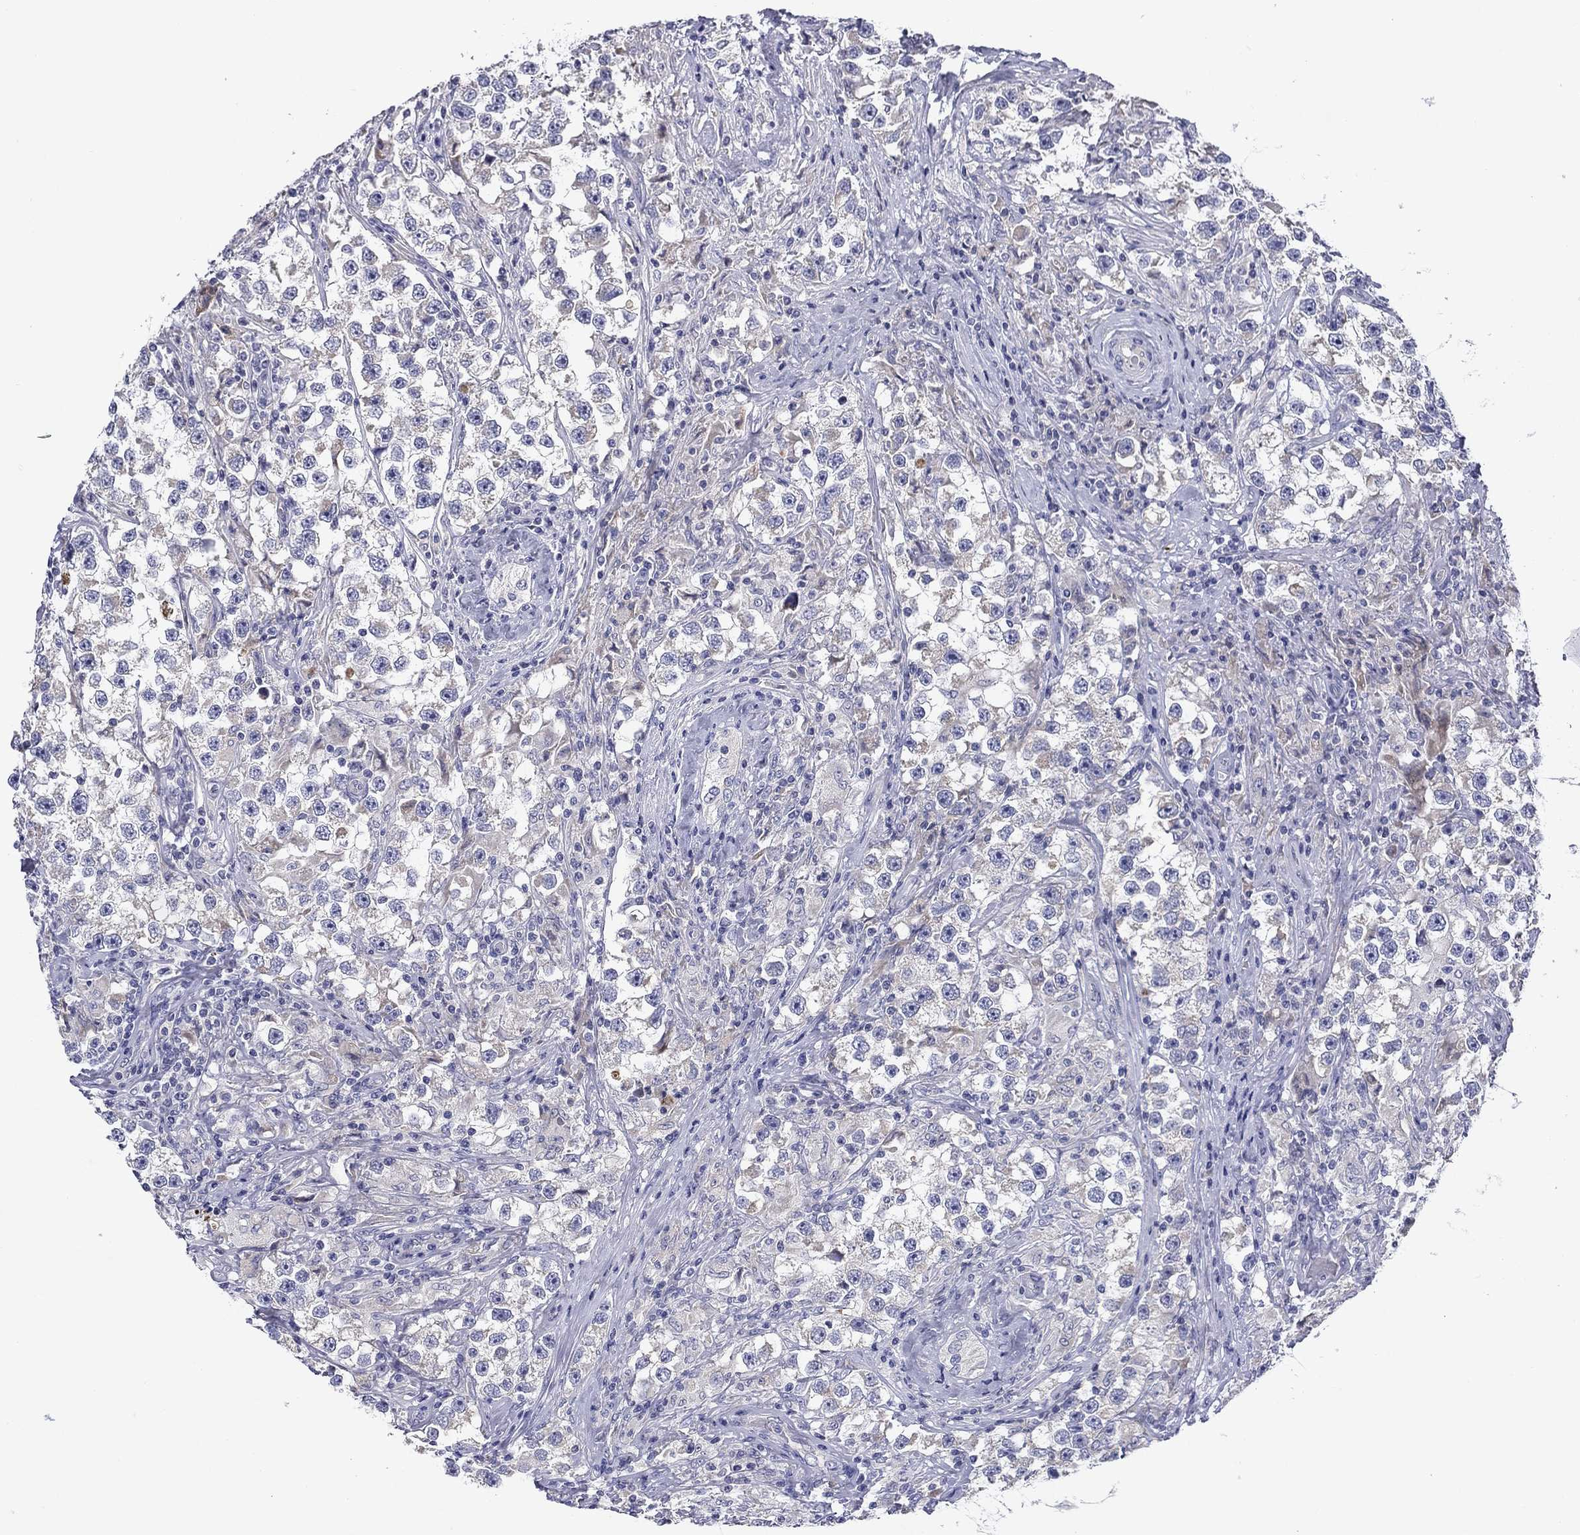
{"staining": {"intensity": "negative", "quantity": "none", "location": "none"}, "tissue": "testis cancer", "cell_type": "Tumor cells", "image_type": "cancer", "snomed": [{"axis": "morphology", "description": "Seminoma, NOS"}, {"axis": "topography", "description": "Testis"}], "caption": "This is an immunohistochemistry image of human testis seminoma. There is no expression in tumor cells.", "gene": "SPATA7", "patient": {"sex": "male", "age": 46}}